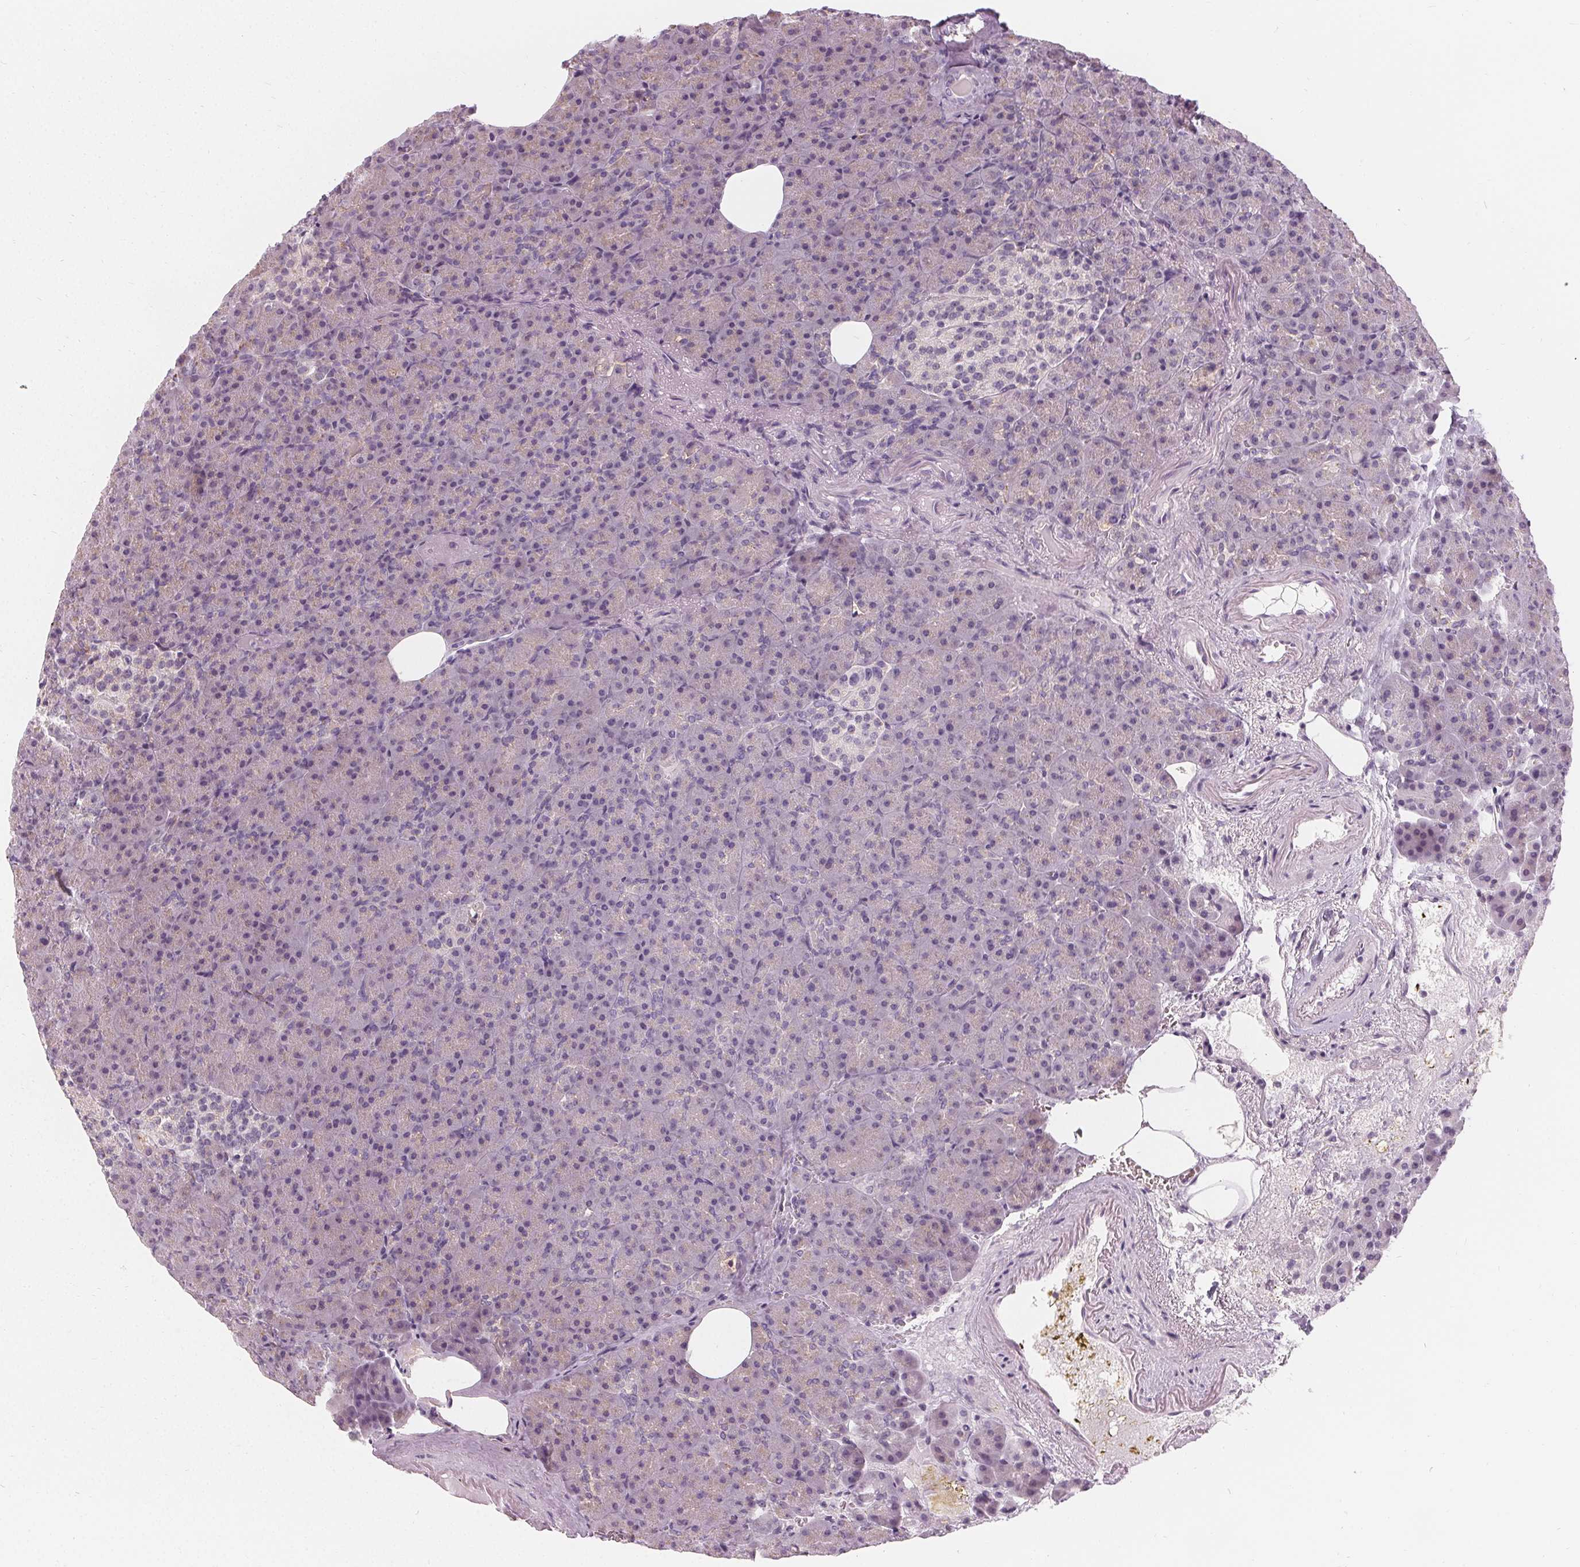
{"staining": {"intensity": "moderate", "quantity": "<25%", "location": "cytoplasmic/membranous"}, "tissue": "pancreas", "cell_type": "Exocrine glandular cells", "image_type": "normal", "snomed": [{"axis": "morphology", "description": "Normal tissue, NOS"}, {"axis": "topography", "description": "Pancreas"}], "caption": "Pancreas stained with a protein marker shows moderate staining in exocrine glandular cells.", "gene": "HOPX", "patient": {"sex": "female", "age": 74}}